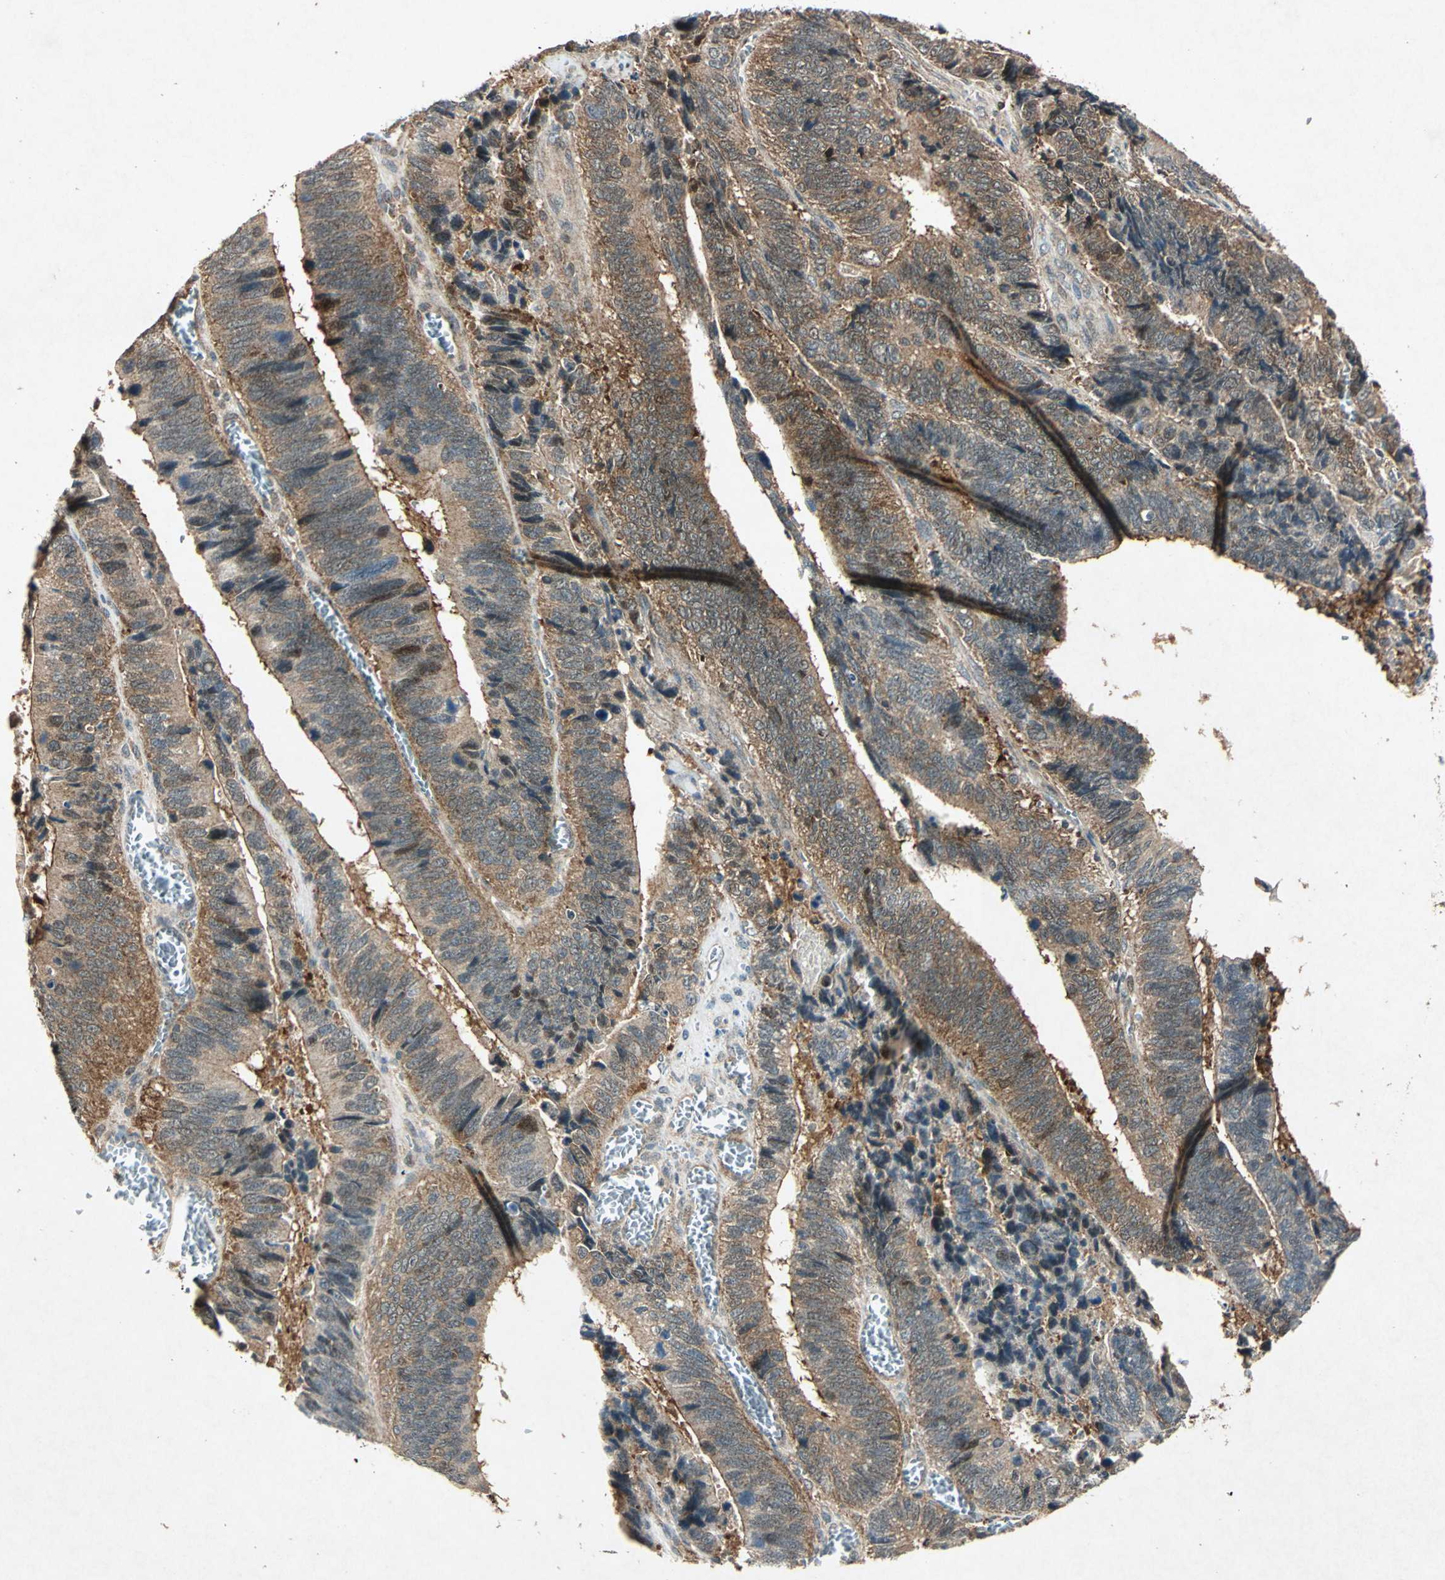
{"staining": {"intensity": "strong", "quantity": ">75%", "location": "cytoplasmic/membranous"}, "tissue": "colorectal cancer", "cell_type": "Tumor cells", "image_type": "cancer", "snomed": [{"axis": "morphology", "description": "Adenocarcinoma, NOS"}, {"axis": "topography", "description": "Colon"}], "caption": "This photomicrograph shows IHC staining of colorectal adenocarcinoma, with high strong cytoplasmic/membranous positivity in approximately >75% of tumor cells.", "gene": "AHSA1", "patient": {"sex": "male", "age": 72}}